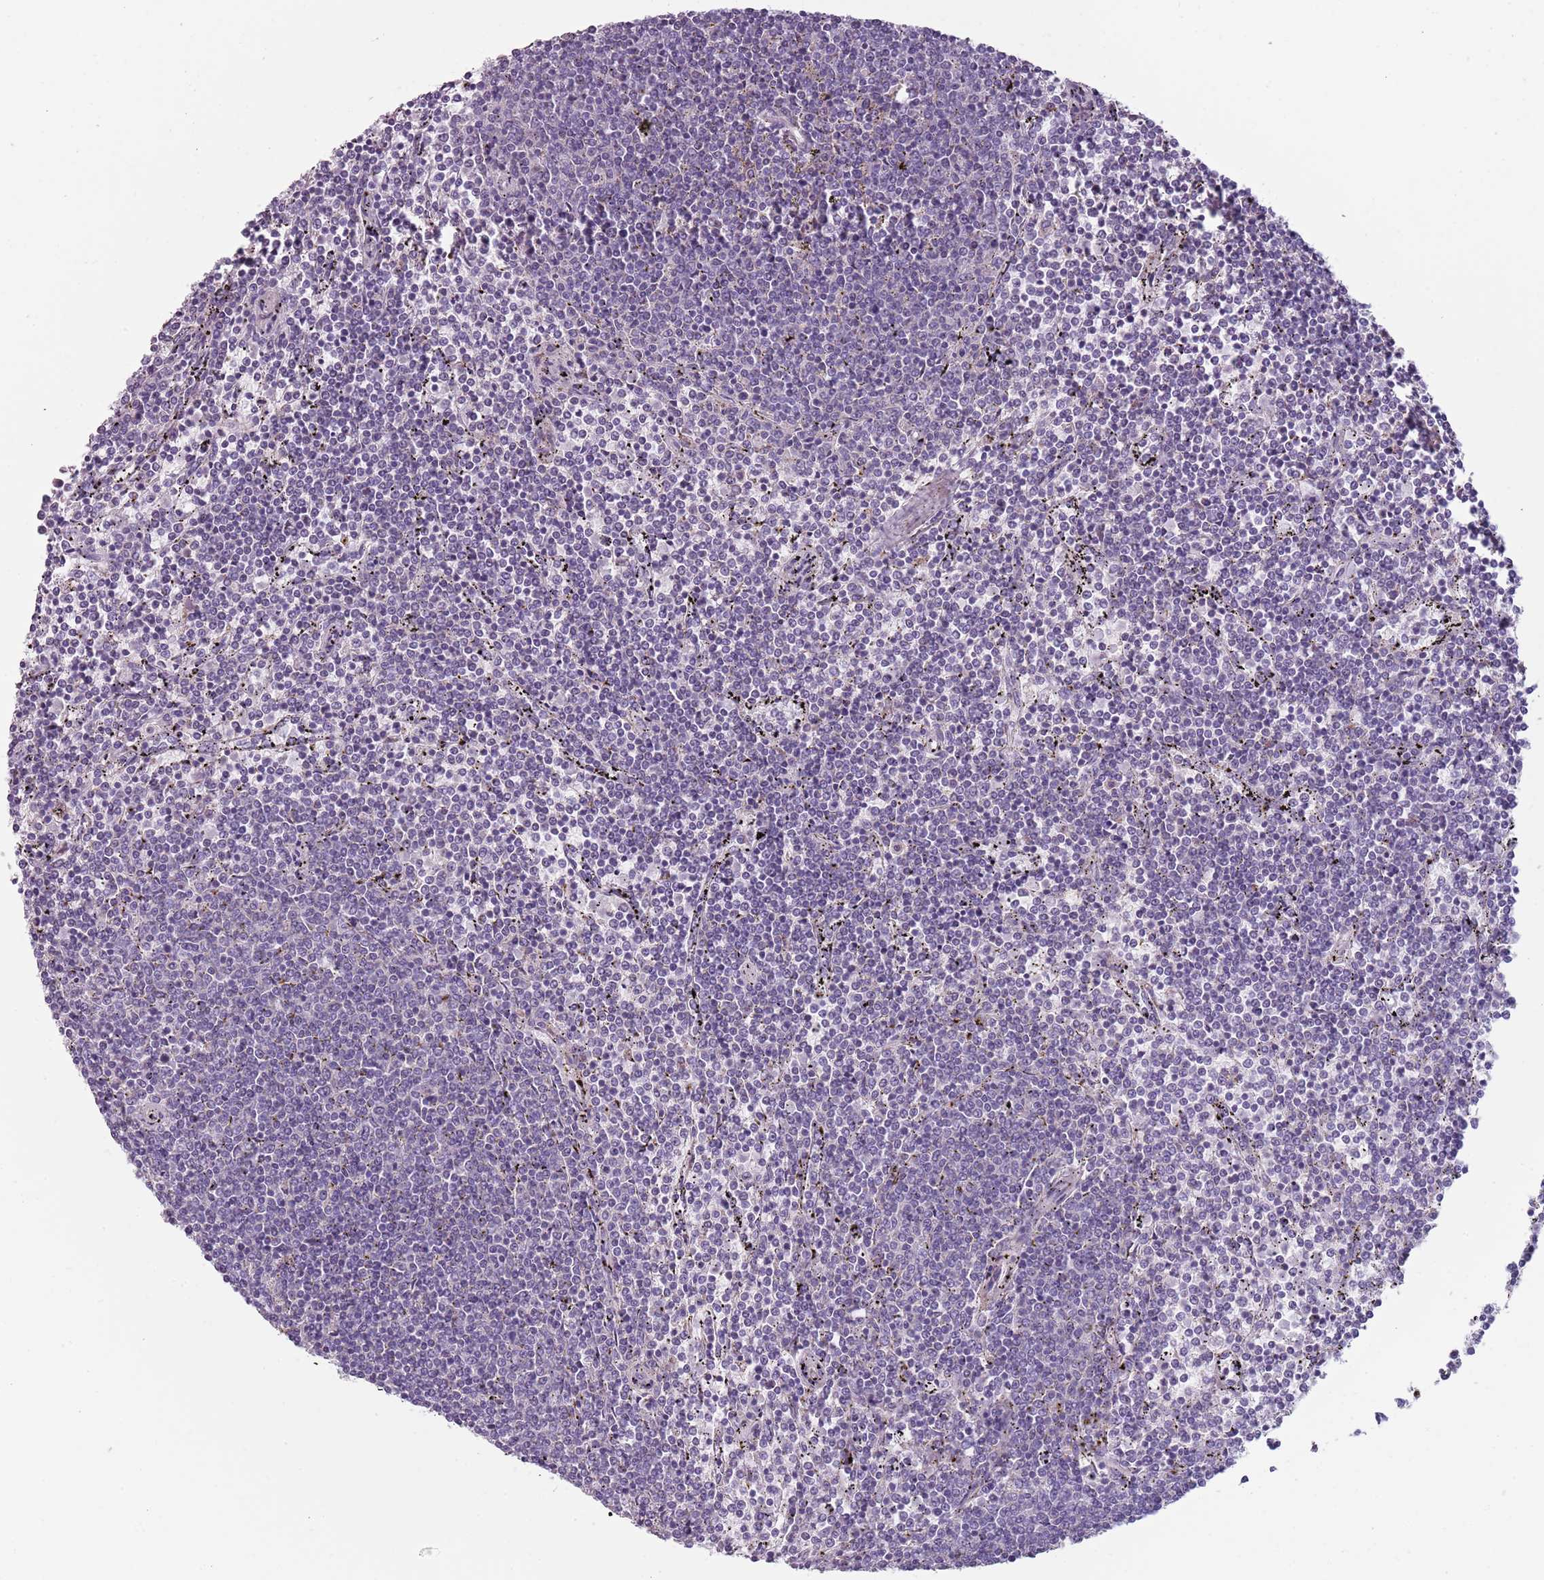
{"staining": {"intensity": "negative", "quantity": "none", "location": "none"}, "tissue": "lymphoma", "cell_type": "Tumor cells", "image_type": "cancer", "snomed": [{"axis": "morphology", "description": "Malignant lymphoma, non-Hodgkin's type, Low grade"}, {"axis": "topography", "description": "Spleen"}], "caption": "Lymphoma was stained to show a protein in brown. There is no significant expression in tumor cells. (Stains: DAB (3,3'-diaminobenzidine) immunohistochemistry with hematoxylin counter stain, Microscopy: brightfield microscopy at high magnification).", "gene": "MEGF8", "patient": {"sex": "female", "age": 50}}